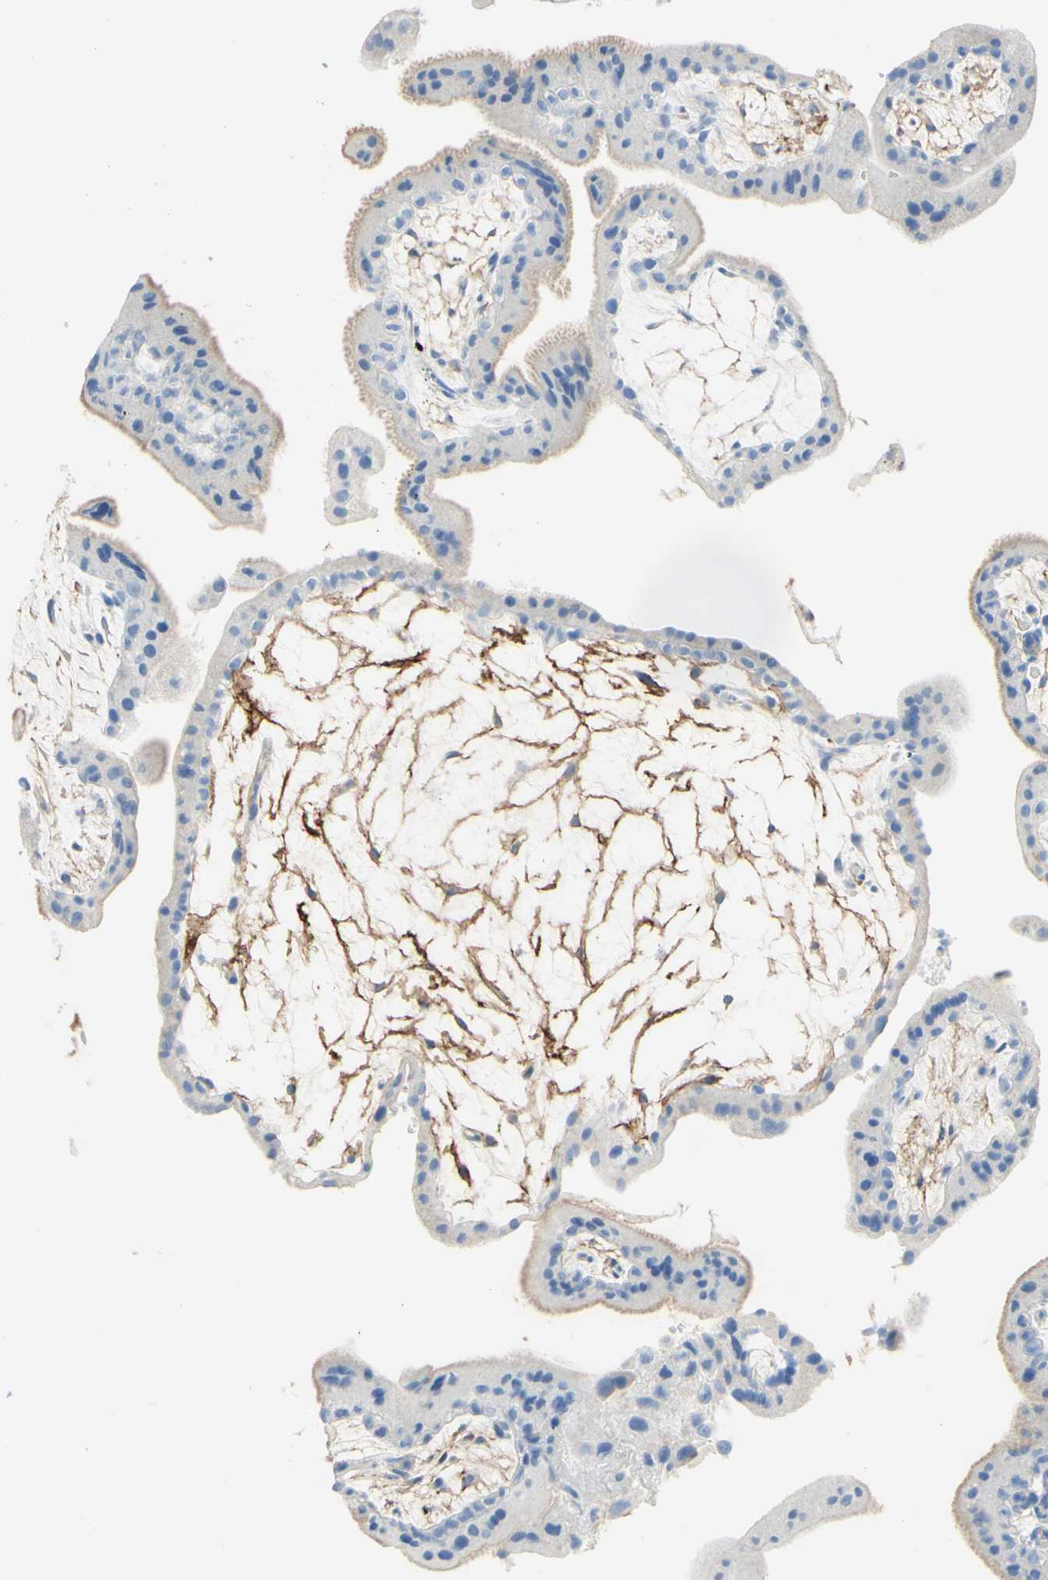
{"staining": {"intensity": "negative", "quantity": "none", "location": "none"}, "tissue": "placenta", "cell_type": "Trophoblastic cells", "image_type": "normal", "snomed": [{"axis": "morphology", "description": "Normal tissue, NOS"}, {"axis": "topography", "description": "Placenta"}], "caption": "High power microscopy histopathology image of an immunohistochemistry (IHC) micrograph of normal placenta, revealing no significant expression in trophoblastic cells.", "gene": "ALCAM", "patient": {"sex": "female", "age": 35}}